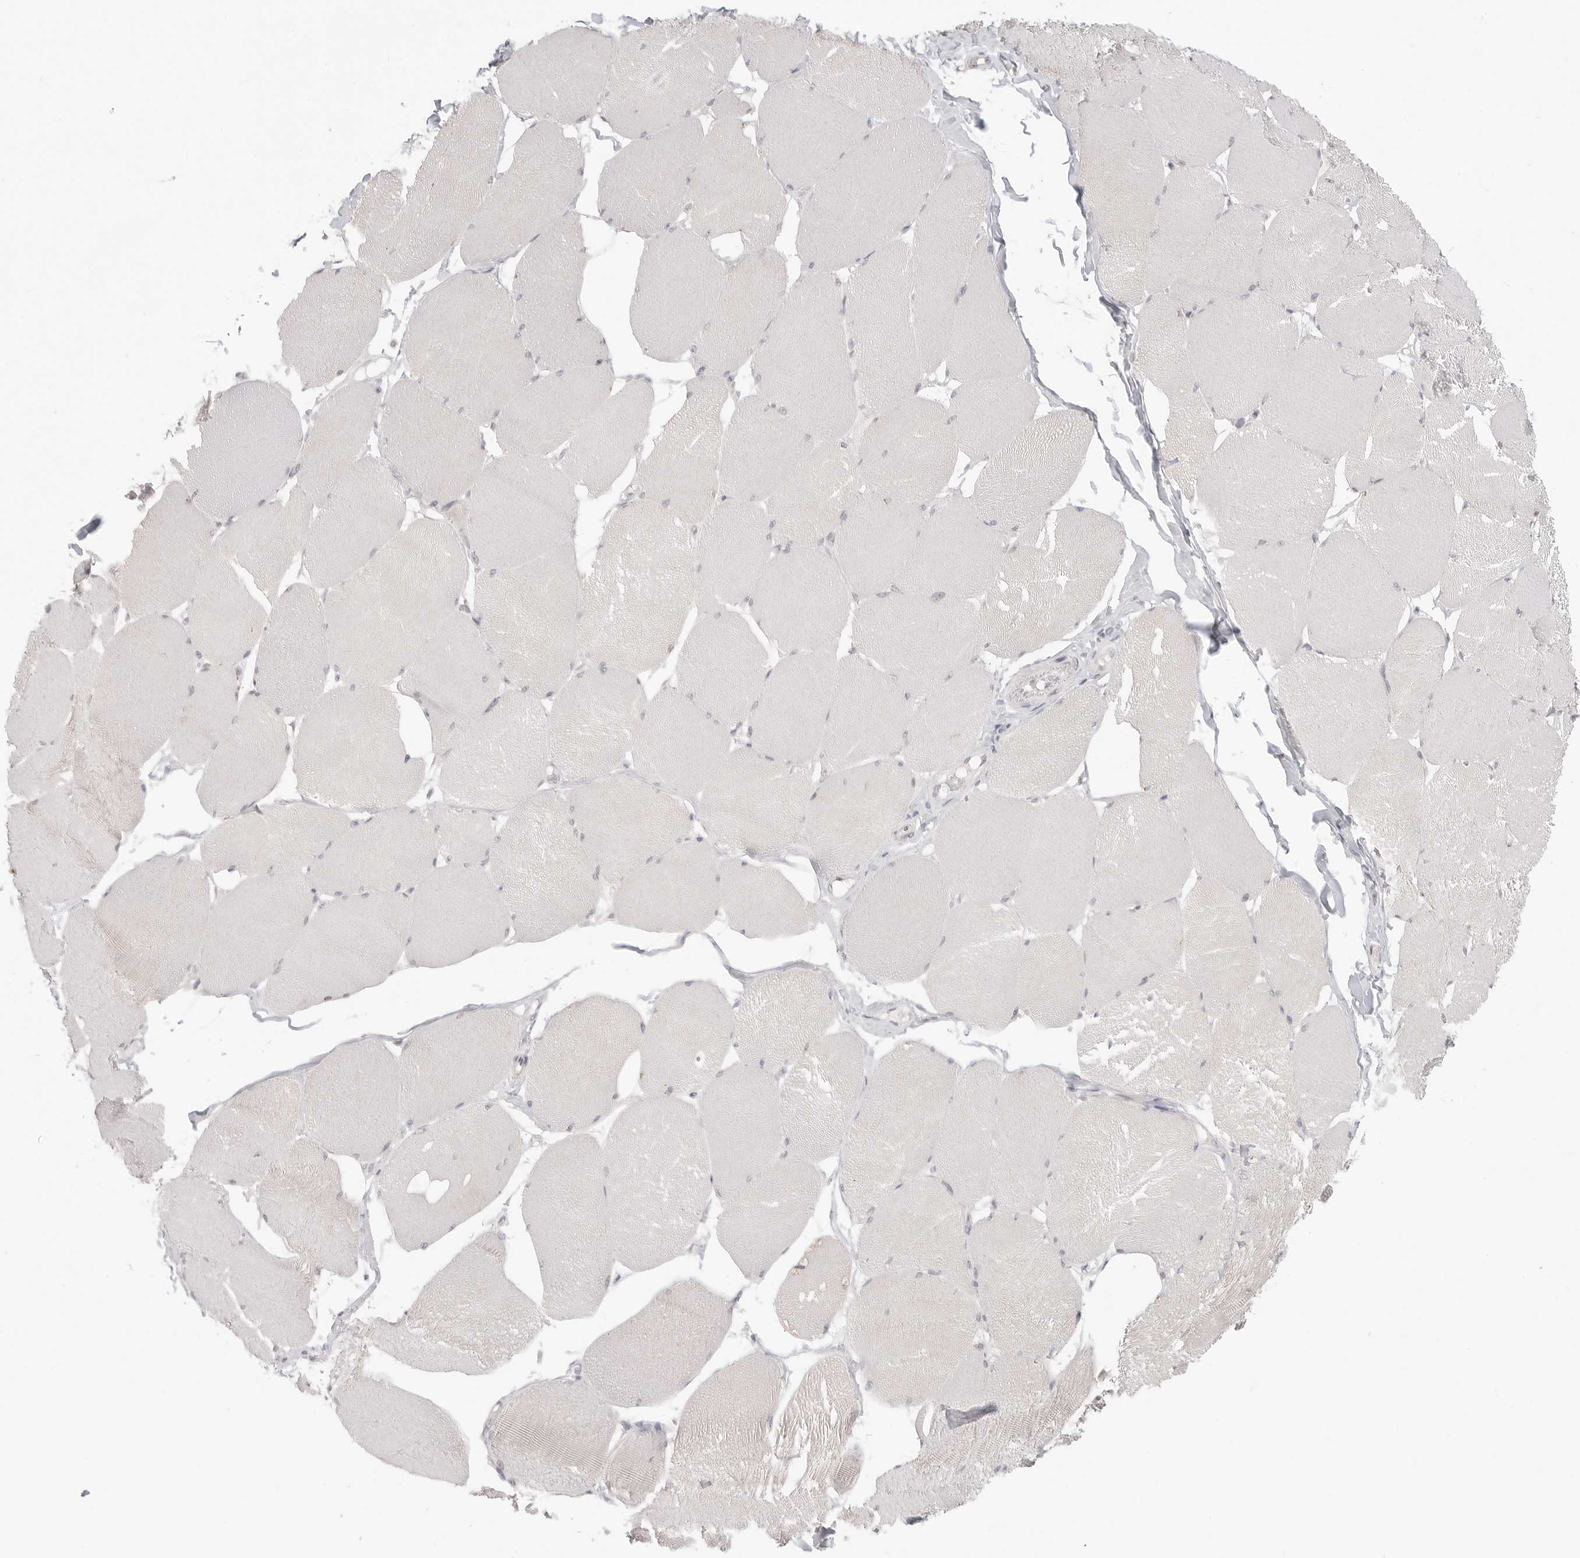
{"staining": {"intensity": "negative", "quantity": "none", "location": "none"}, "tissue": "skeletal muscle", "cell_type": "Myocytes", "image_type": "normal", "snomed": [{"axis": "morphology", "description": "Normal tissue, NOS"}, {"axis": "topography", "description": "Skin"}, {"axis": "topography", "description": "Skeletal muscle"}], "caption": "Immunohistochemical staining of normal skeletal muscle demonstrates no significant expression in myocytes.", "gene": "KLK11", "patient": {"sex": "male", "age": 83}}